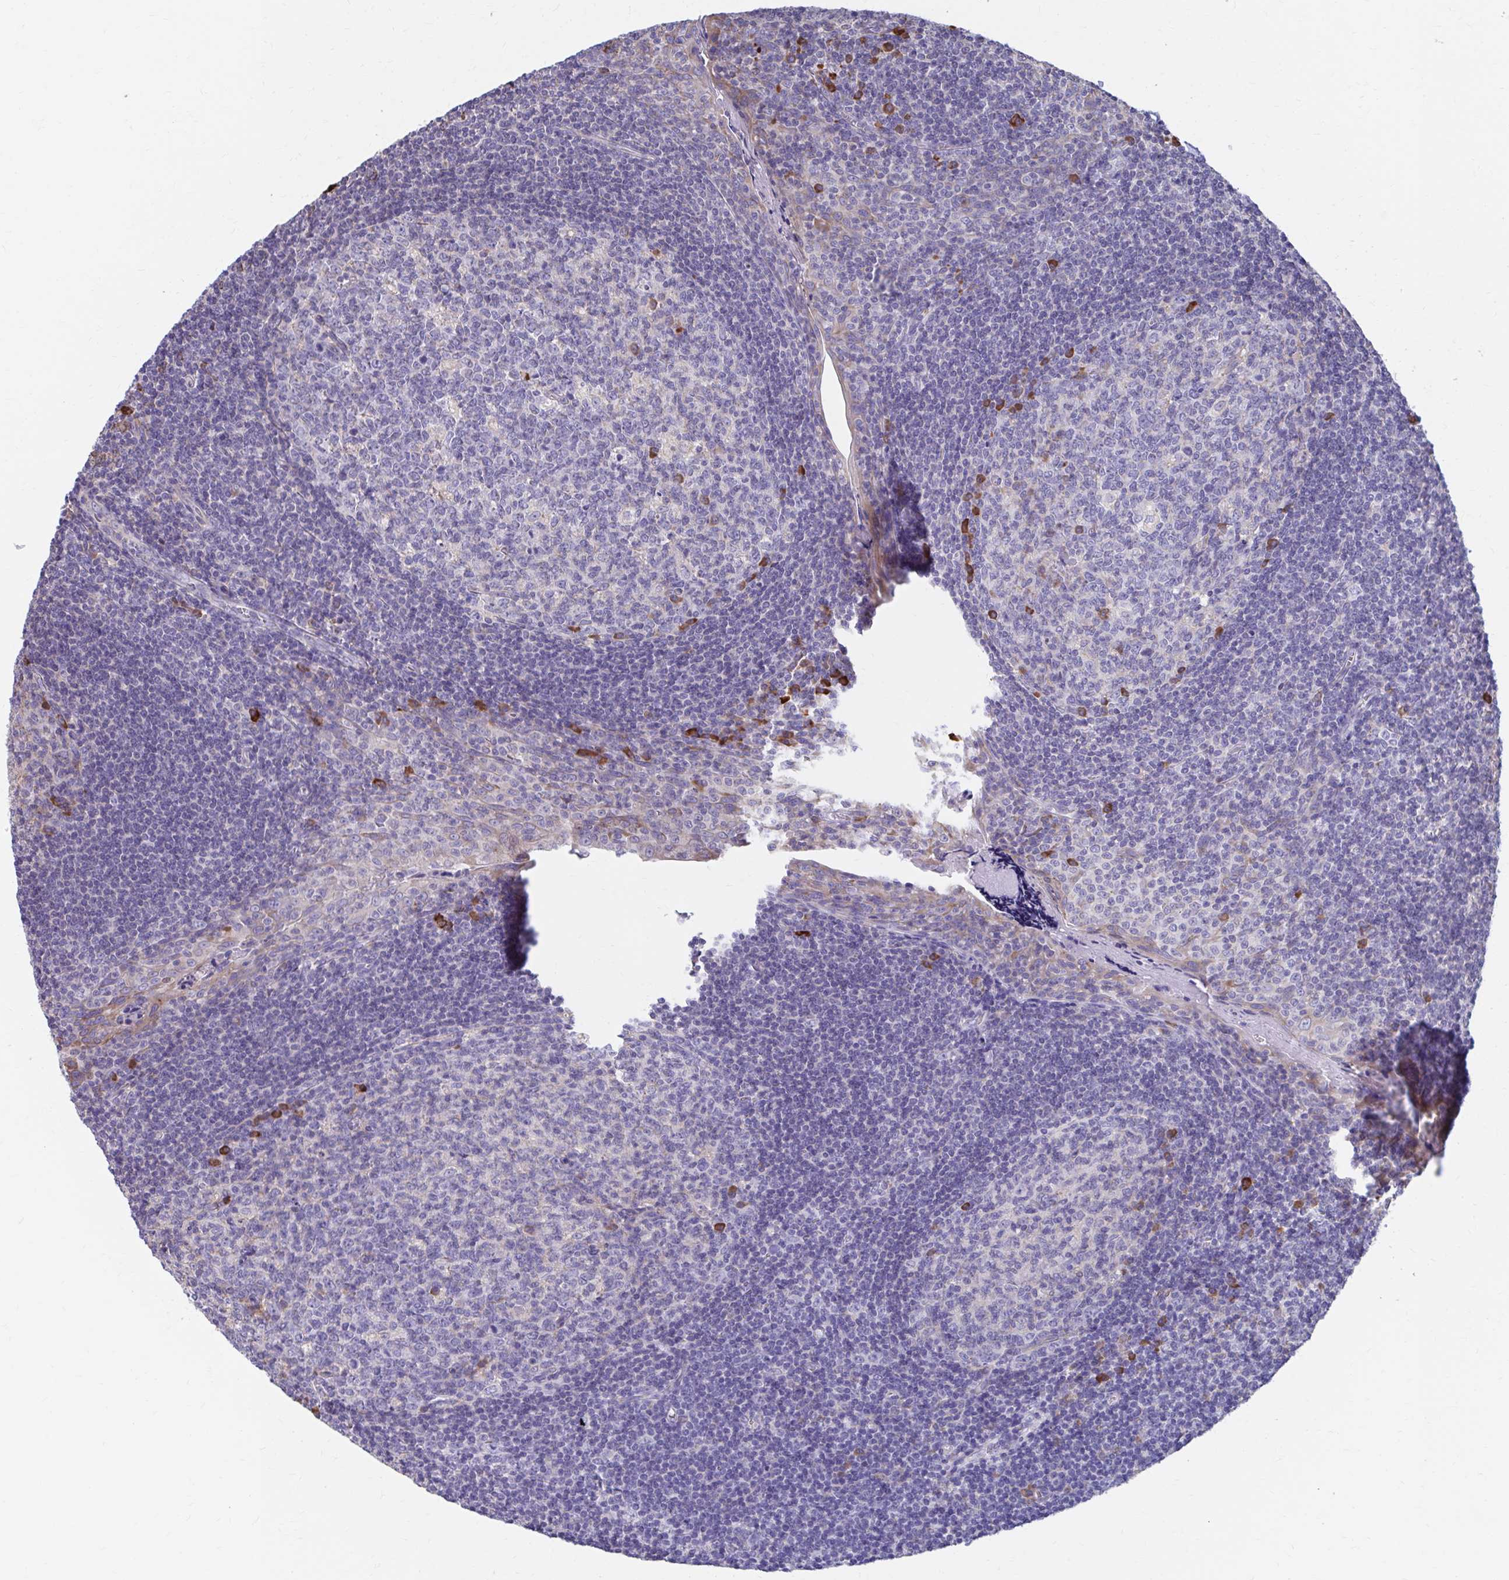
{"staining": {"intensity": "negative", "quantity": "none", "location": "none"}, "tissue": "tonsil", "cell_type": "Germinal center cells", "image_type": "normal", "snomed": [{"axis": "morphology", "description": "Normal tissue, NOS"}, {"axis": "morphology", "description": "Inflammation, NOS"}, {"axis": "topography", "description": "Tonsil"}], "caption": "IHC of normal tonsil shows no positivity in germinal center cells. (DAB (3,3'-diaminobenzidine) immunohistochemistry (IHC) with hematoxylin counter stain).", "gene": "FKBP2", "patient": {"sex": "female", "age": 31}}